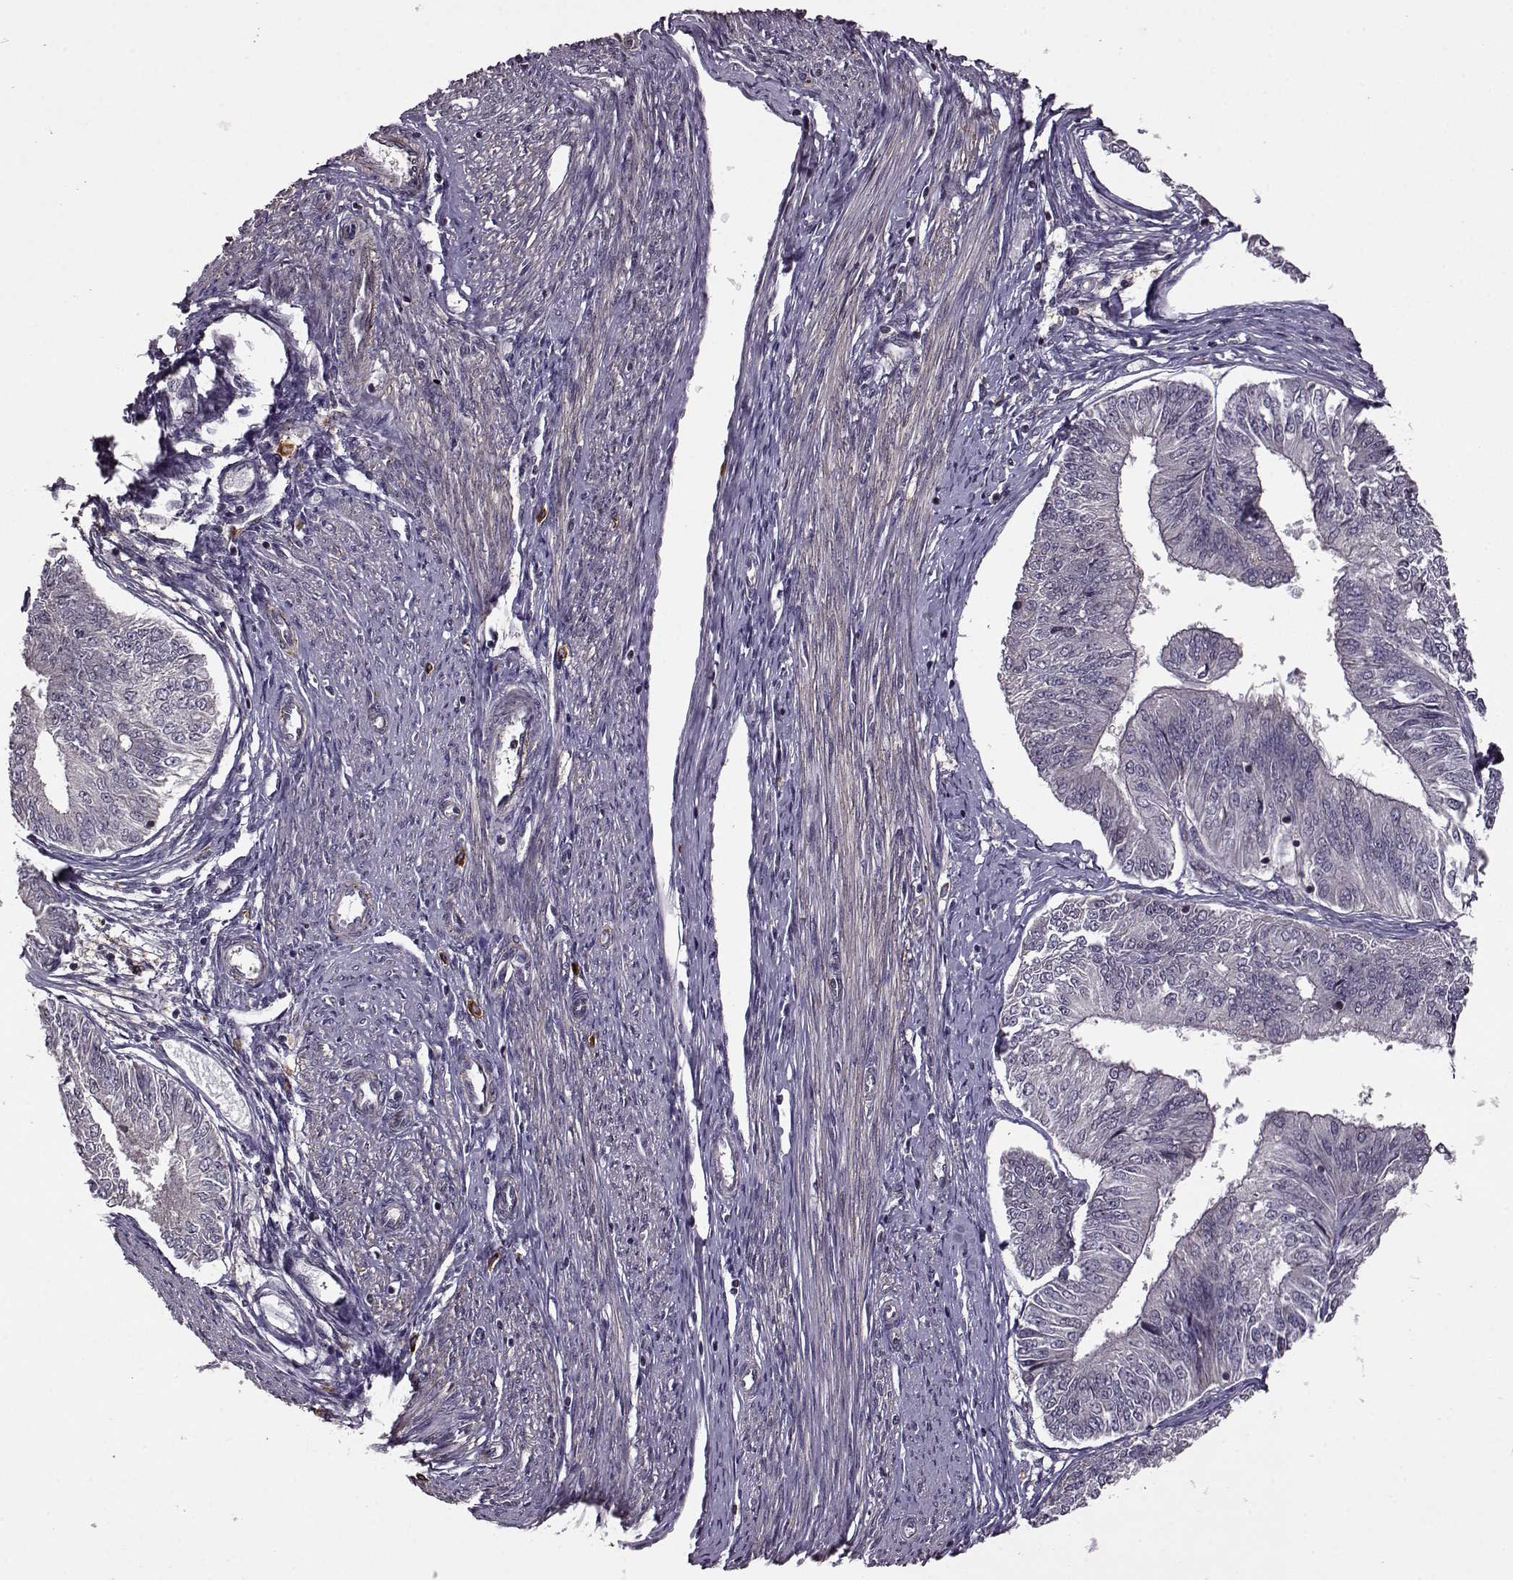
{"staining": {"intensity": "negative", "quantity": "none", "location": "none"}, "tissue": "endometrial cancer", "cell_type": "Tumor cells", "image_type": "cancer", "snomed": [{"axis": "morphology", "description": "Adenocarcinoma, NOS"}, {"axis": "topography", "description": "Endometrium"}], "caption": "Immunohistochemistry histopathology image of neoplastic tissue: human adenocarcinoma (endometrial) stained with DAB reveals no significant protein expression in tumor cells.", "gene": "TRMU", "patient": {"sex": "female", "age": 58}}